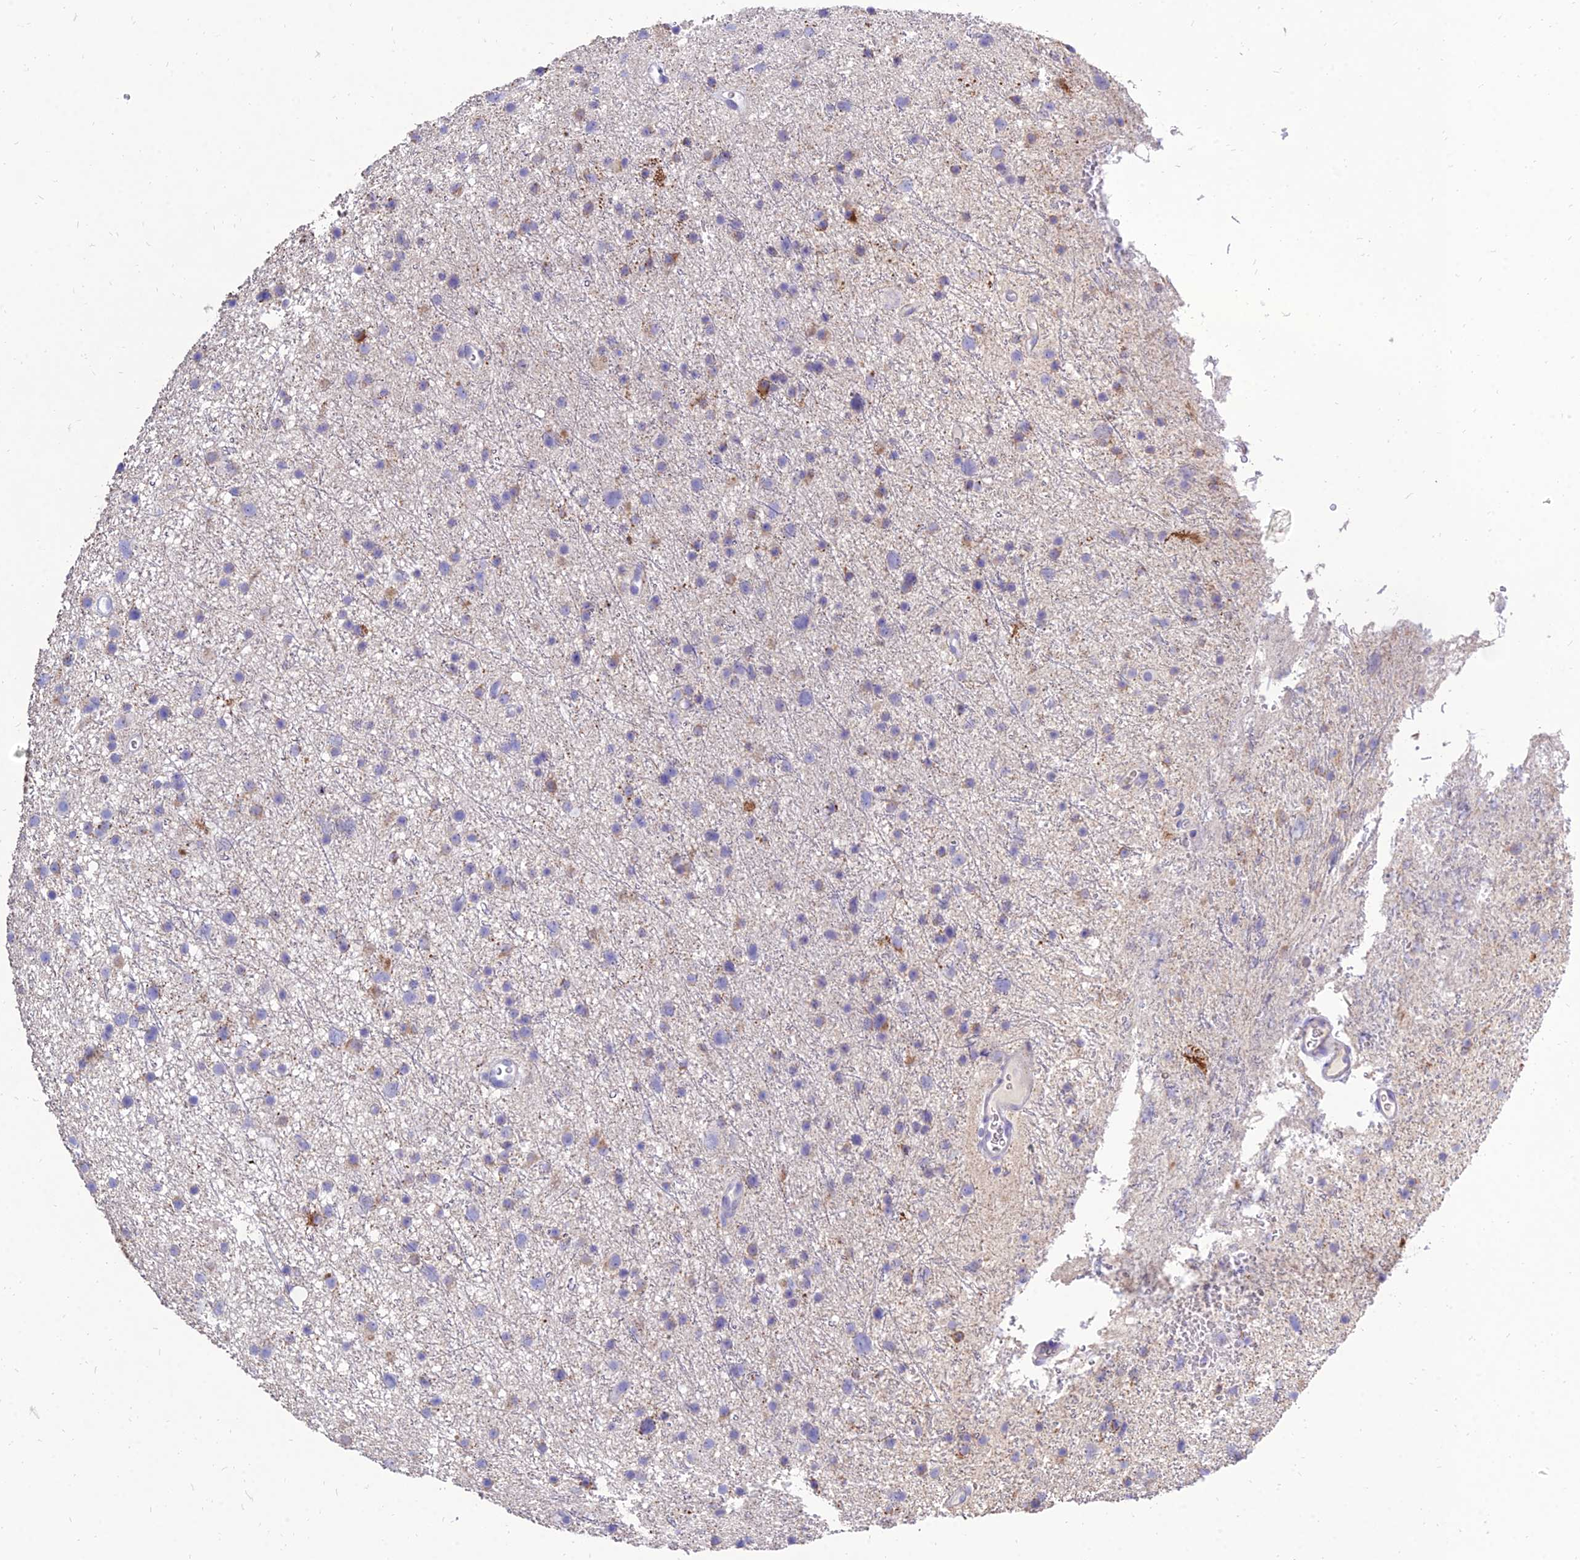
{"staining": {"intensity": "negative", "quantity": "none", "location": "none"}, "tissue": "glioma", "cell_type": "Tumor cells", "image_type": "cancer", "snomed": [{"axis": "morphology", "description": "Glioma, malignant, Low grade"}, {"axis": "topography", "description": "Cerebral cortex"}], "caption": "This is an IHC photomicrograph of glioma. There is no staining in tumor cells.", "gene": "PKN3", "patient": {"sex": "female", "age": 39}}